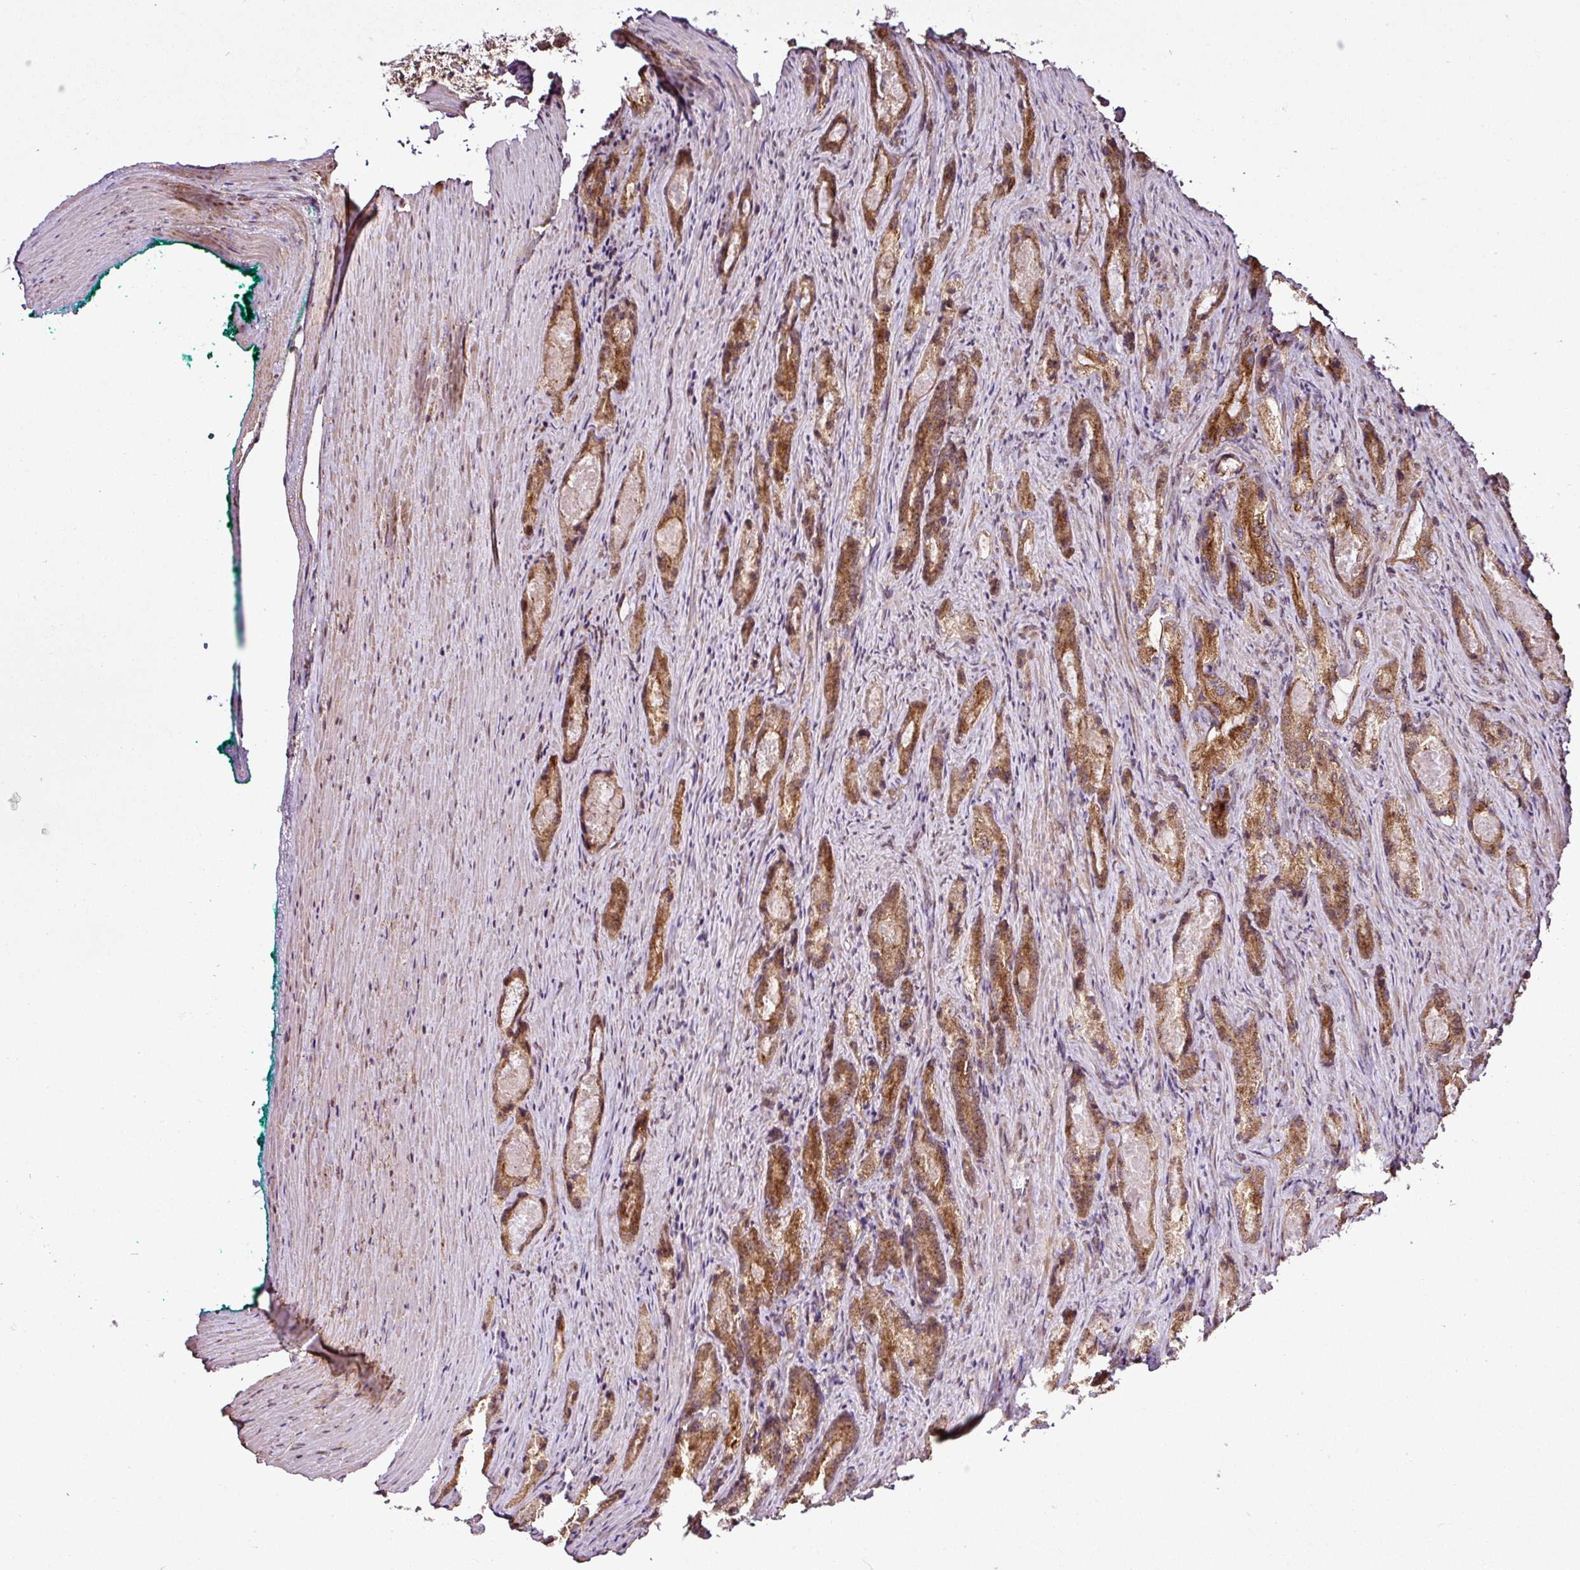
{"staining": {"intensity": "moderate", "quantity": ">75%", "location": "cytoplasmic/membranous"}, "tissue": "prostate cancer", "cell_type": "Tumor cells", "image_type": "cancer", "snomed": [{"axis": "morphology", "description": "Adenocarcinoma, Low grade"}, {"axis": "topography", "description": "Prostate"}], "caption": "Brown immunohistochemical staining in human prostate cancer demonstrates moderate cytoplasmic/membranous staining in about >75% of tumor cells.", "gene": "FAM153A", "patient": {"sex": "male", "age": 68}}